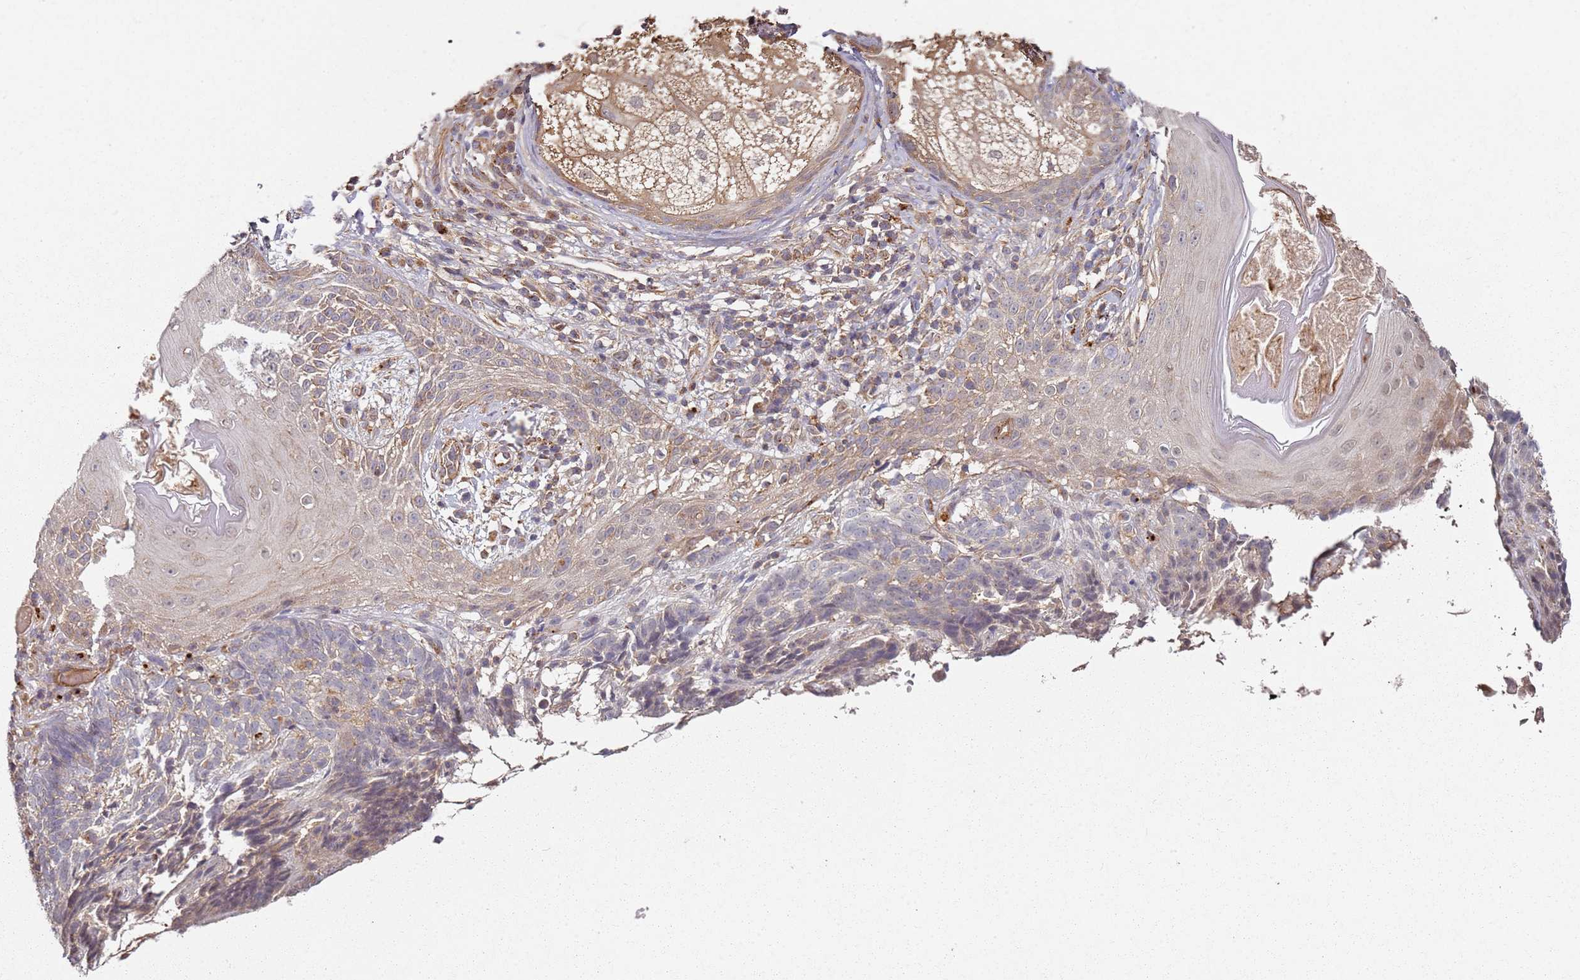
{"staining": {"intensity": "weak", "quantity": "<25%", "location": "cytoplasmic/membranous"}, "tissue": "skin cancer", "cell_type": "Tumor cells", "image_type": "cancer", "snomed": [{"axis": "morphology", "description": "Basal cell carcinoma"}, {"axis": "topography", "description": "Skin"}], "caption": "Tumor cells are negative for brown protein staining in basal cell carcinoma (skin).", "gene": "SCGB2B2", "patient": {"sex": "male", "age": 88}}